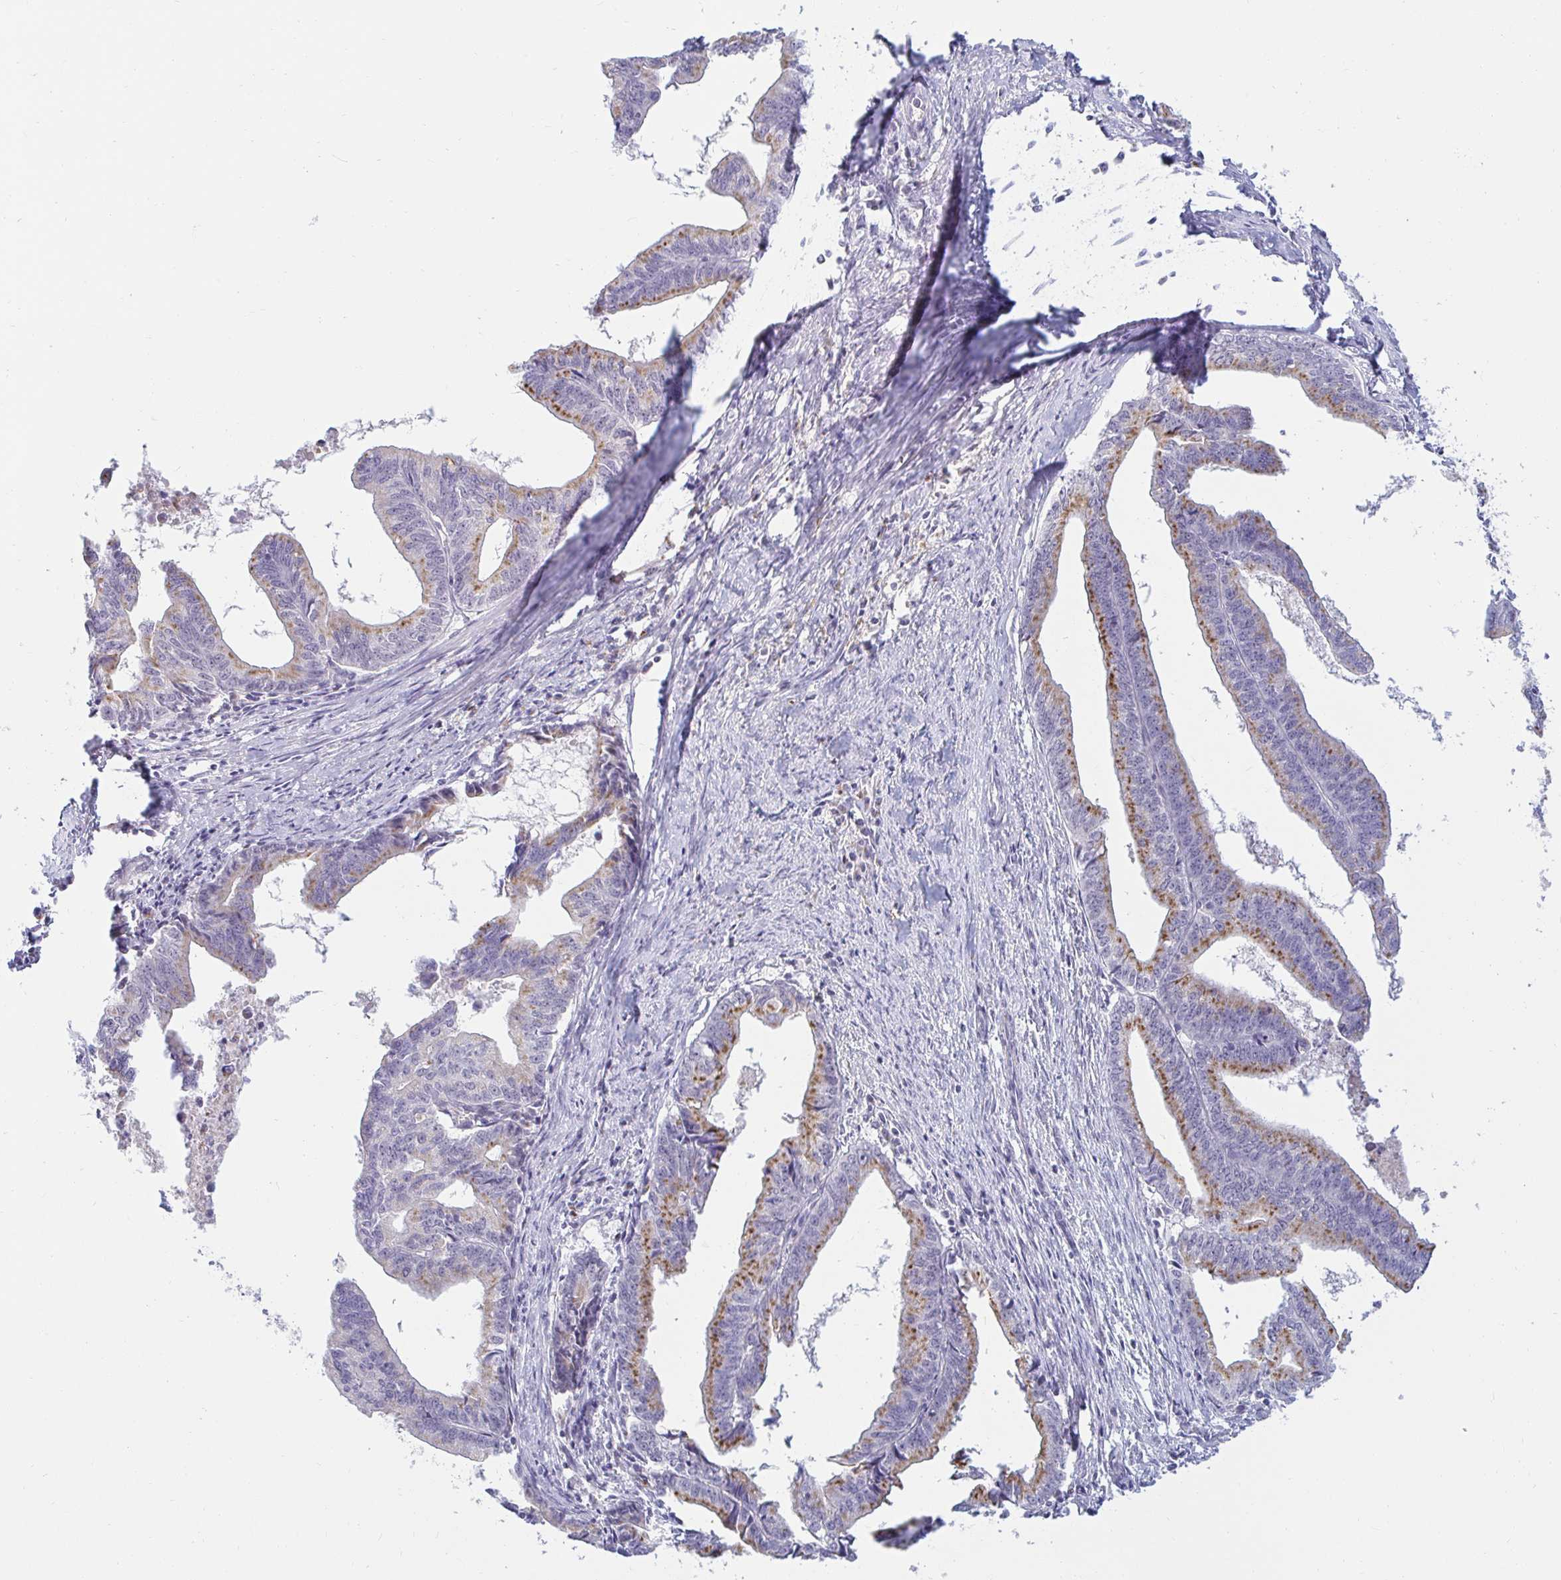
{"staining": {"intensity": "moderate", "quantity": "25%-75%", "location": "cytoplasmic/membranous"}, "tissue": "endometrial cancer", "cell_type": "Tumor cells", "image_type": "cancer", "snomed": [{"axis": "morphology", "description": "Adenocarcinoma, NOS"}, {"axis": "topography", "description": "Endometrium"}], "caption": "This is a photomicrograph of immunohistochemistry (IHC) staining of endometrial adenocarcinoma, which shows moderate expression in the cytoplasmic/membranous of tumor cells.", "gene": "OR51D1", "patient": {"sex": "female", "age": 65}}